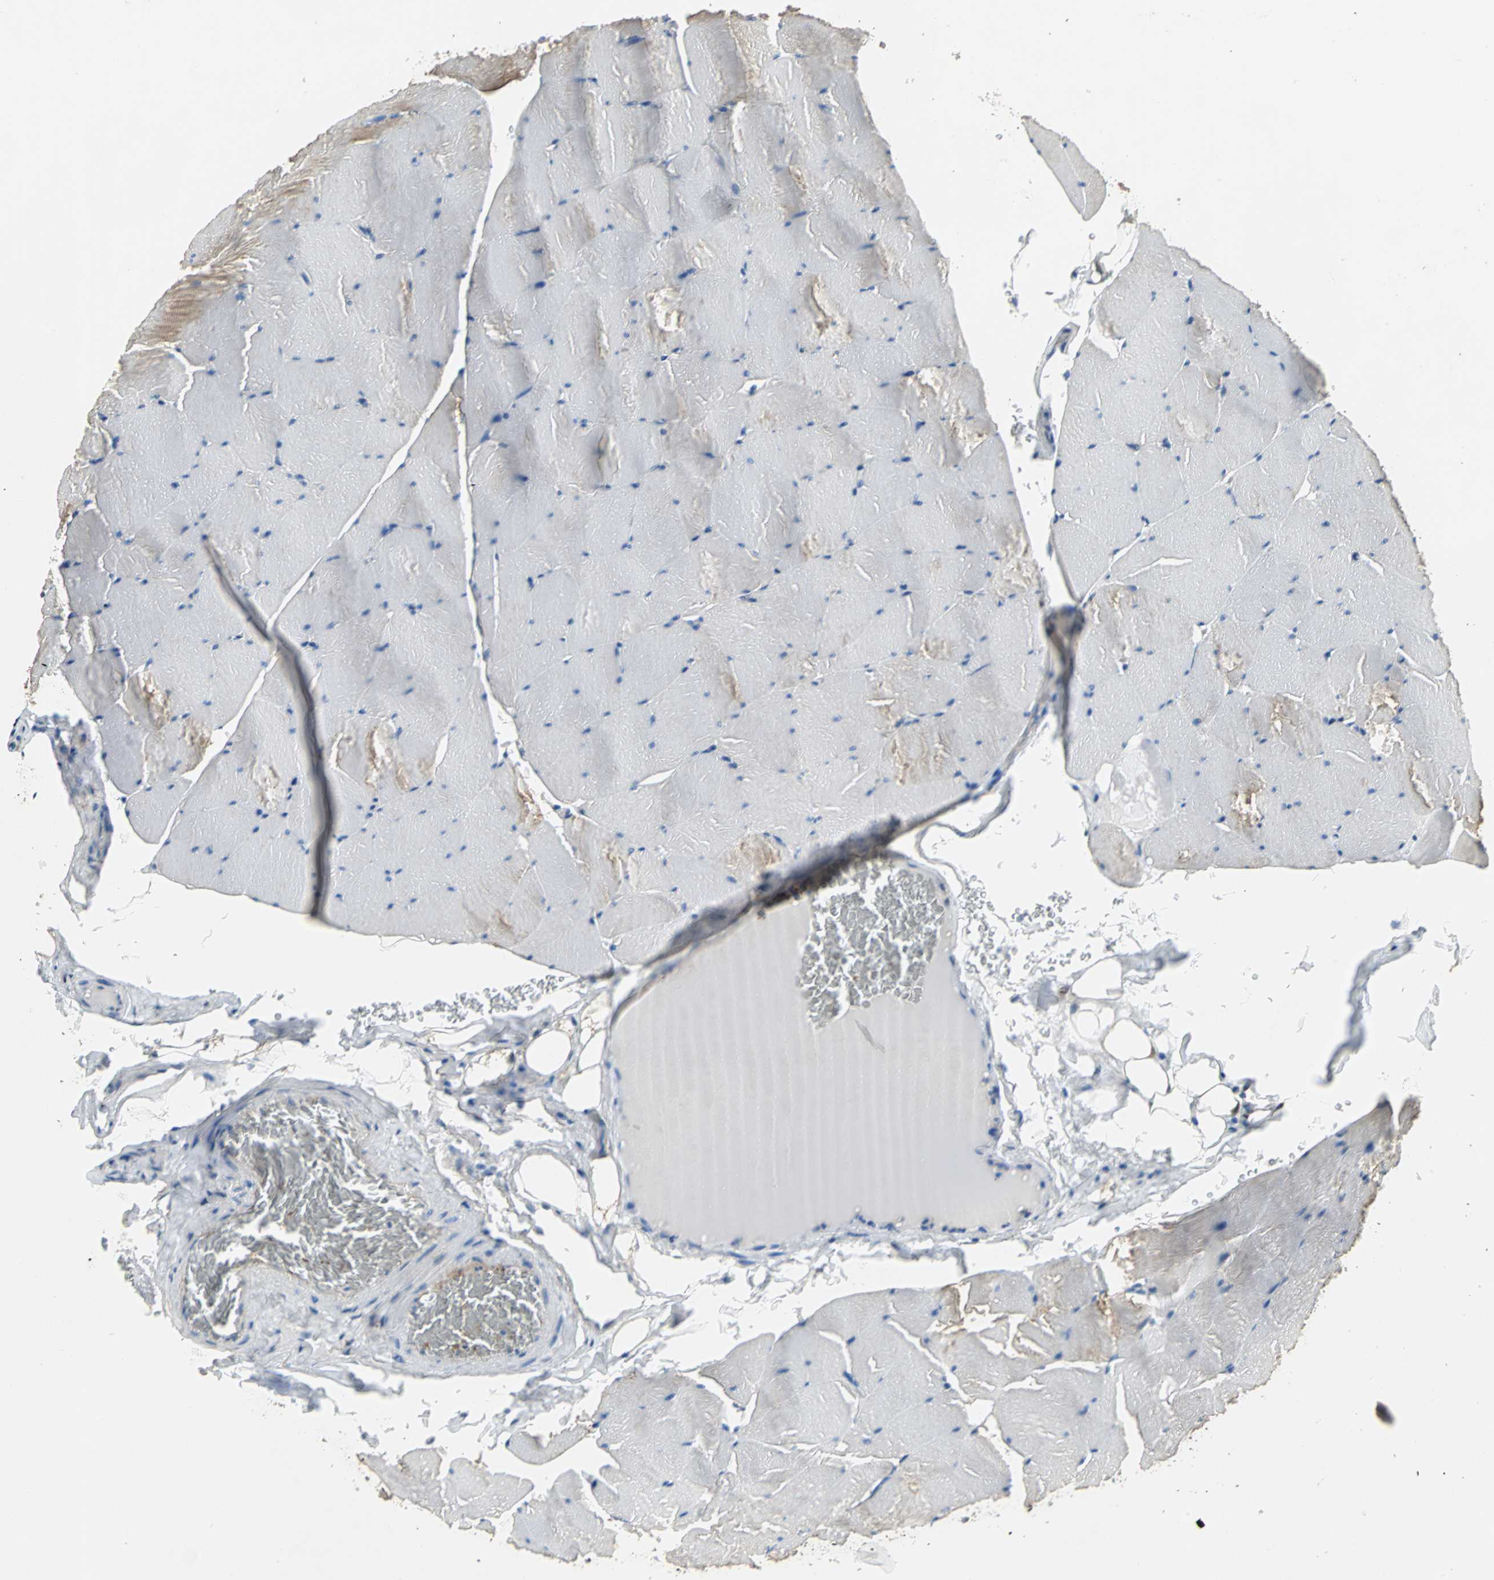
{"staining": {"intensity": "moderate", "quantity": "25%-75%", "location": "cytoplasmic/membranous"}, "tissue": "skeletal muscle", "cell_type": "Myocytes", "image_type": "normal", "snomed": [{"axis": "morphology", "description": "Normal tissue, NOS"}, {"axis": "topography", "description": "Skeletal muscle"}], "caption": "Immunohistochemistry (IHC) (DAB (3,3'-diaminobenzidine)) staining of normal skeletal muscle exhibits moderate cytoplasmic/membranous protein staining in about 25%-75% of myocytes.", "gene": "ENSG00000285130", "patient": {"sex": "male", "age": 62}}